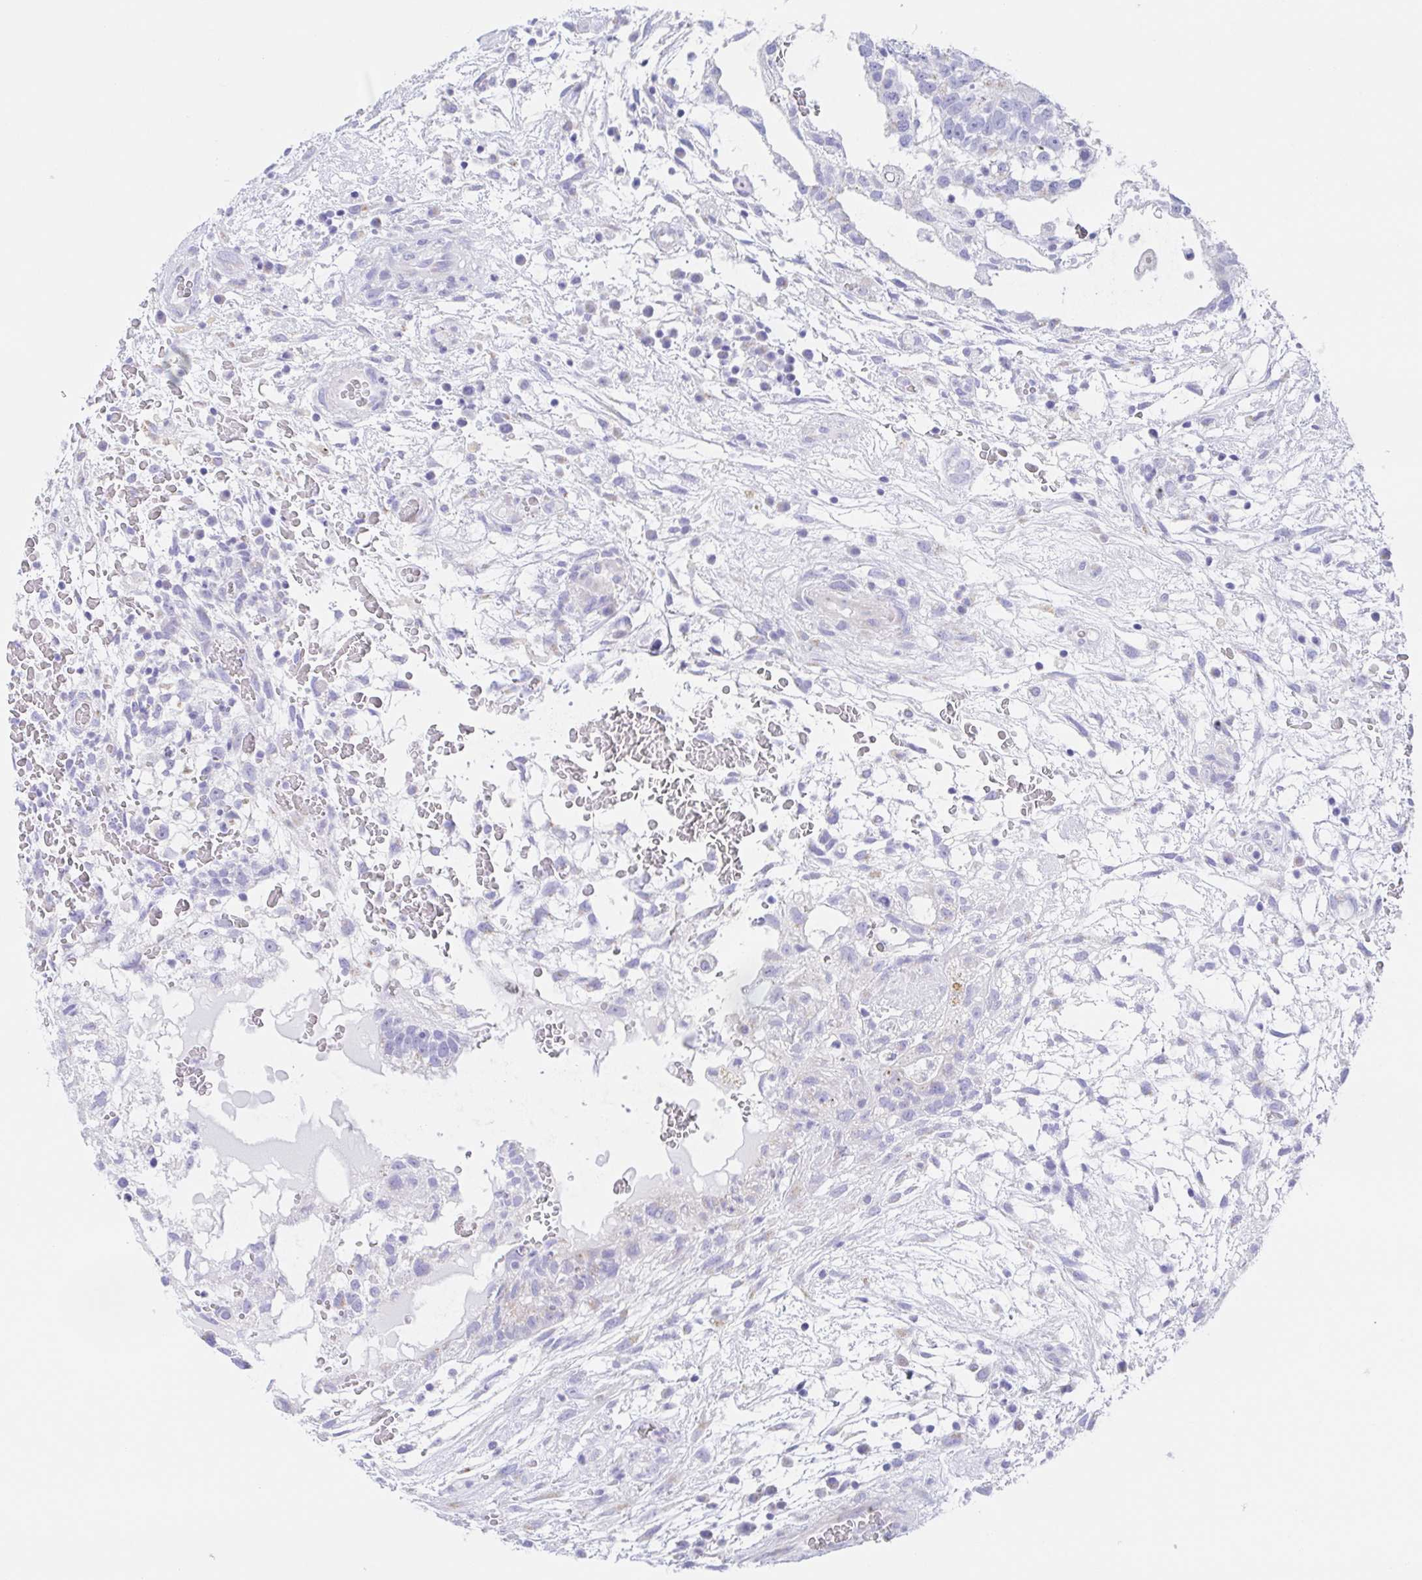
{"staining": {"intensity": "negative", "quantity": "none", "location": "none"}, "tissue": "testis cancer", "cell_type": "Tumor cells", "image_type": "cancer", "snomed": [{"axis": "morphology", "description": "Normal tissue, NOS"}, {"axis": "morphology", "description": "Carcinoma, Embryonal, NOS"}, {"axis": "topography", "description": "Testis"}], "caption": "This is an IHC histopathology image of human testis cancer. There is no positivity in tumor cells.", "gene": "SCG3", "patient": {"sex": "male", "age": 32}}